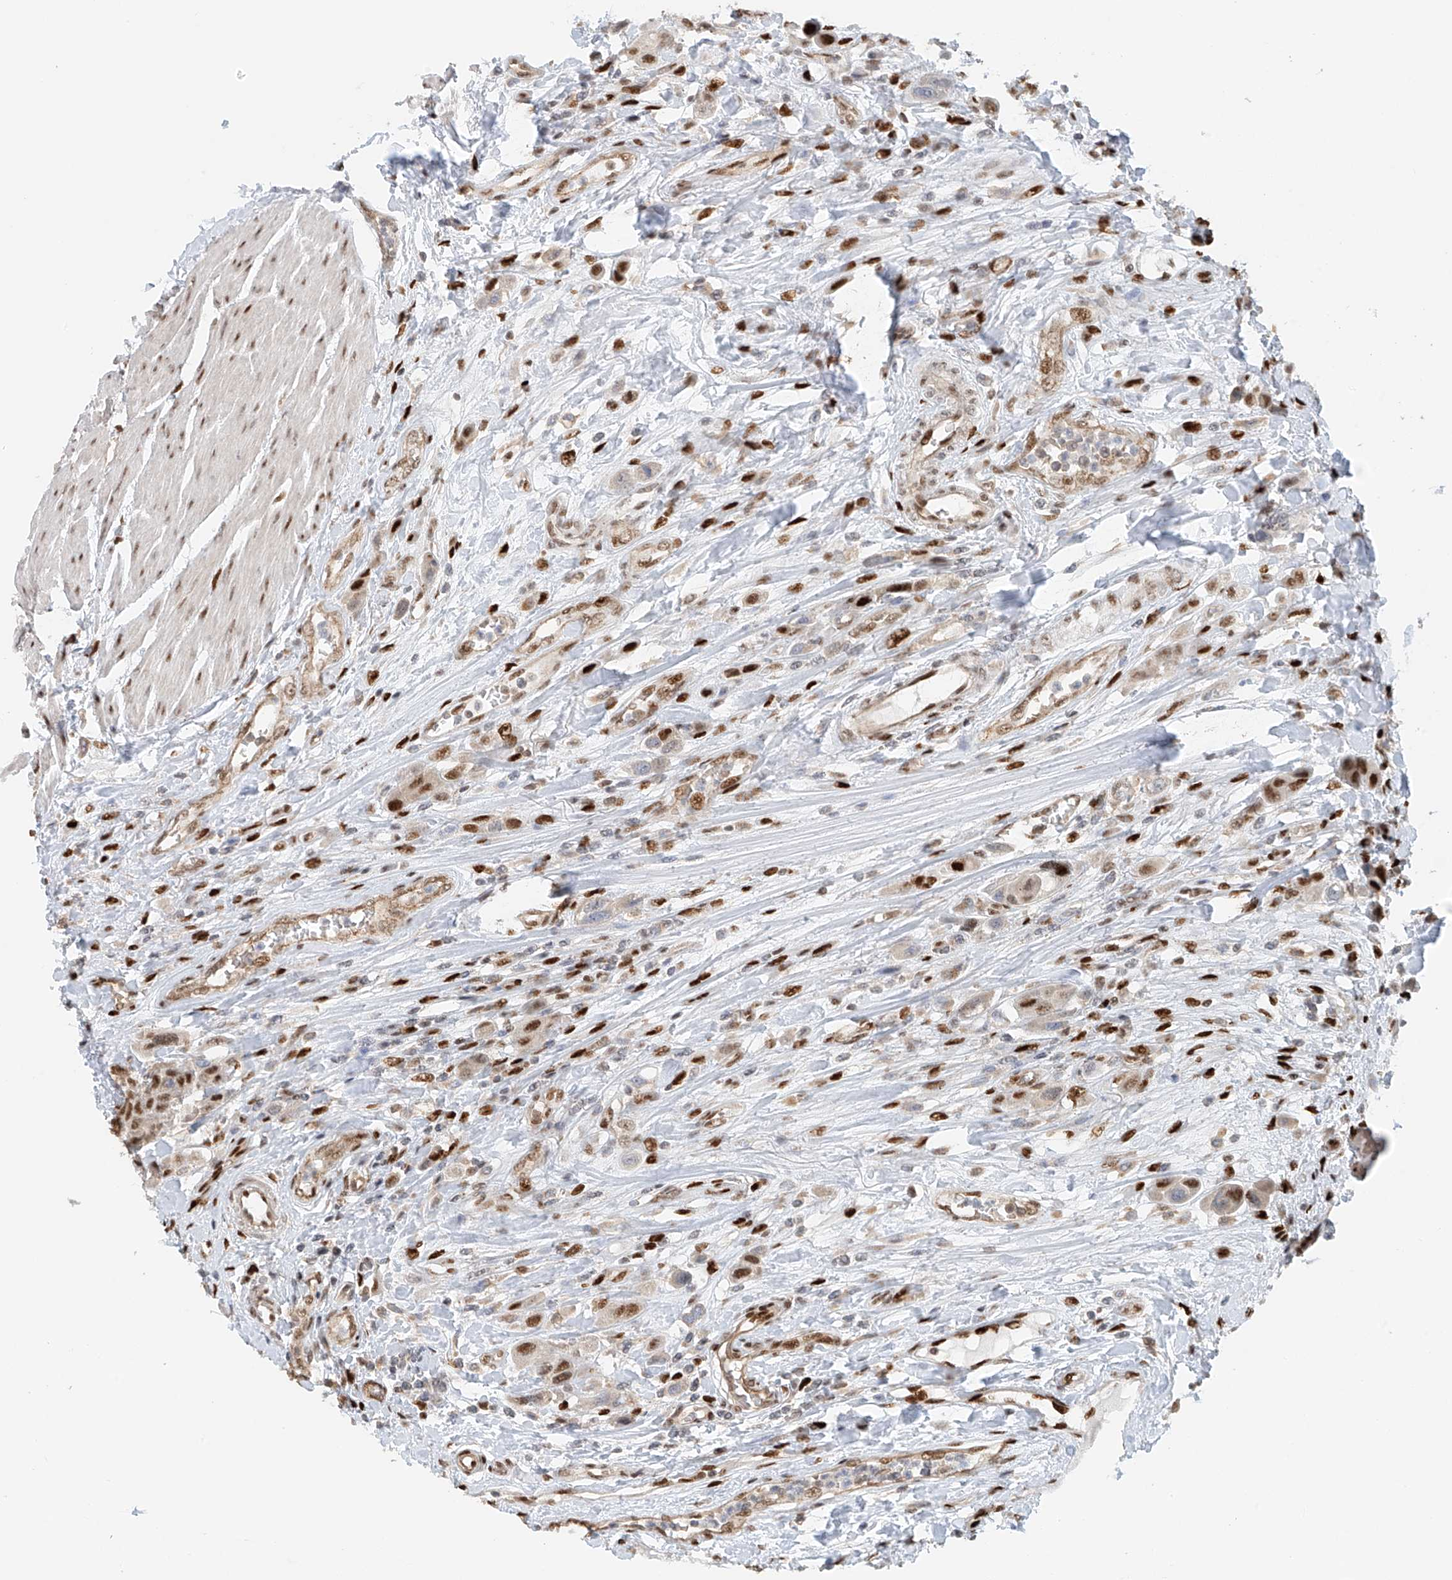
{"staining": {"intensity": "moderate", "quantity": ">75%", "location": "nuclear"}, "tissue": "urothelial cancer", "cell_type": "Tumor cells", "image_type": "cancer", "snomed": [{"axis": "morphology", "description": "Urothelial carcinoma, High grade"}, {"axis": "topography", "description": "Urinary bladder"}], "caption": "Urothelial cancer stained with immunohistochemistry (IHC) shows moderate nuclear expression in approximately >75% of tumor cells. The staining was performed using DAB, with brown indicating positive protein expression. Nuclei are stained blue with hematoxylin.", "gene": "ZNF514", "patient": {"sex": "male", "age": 50}}